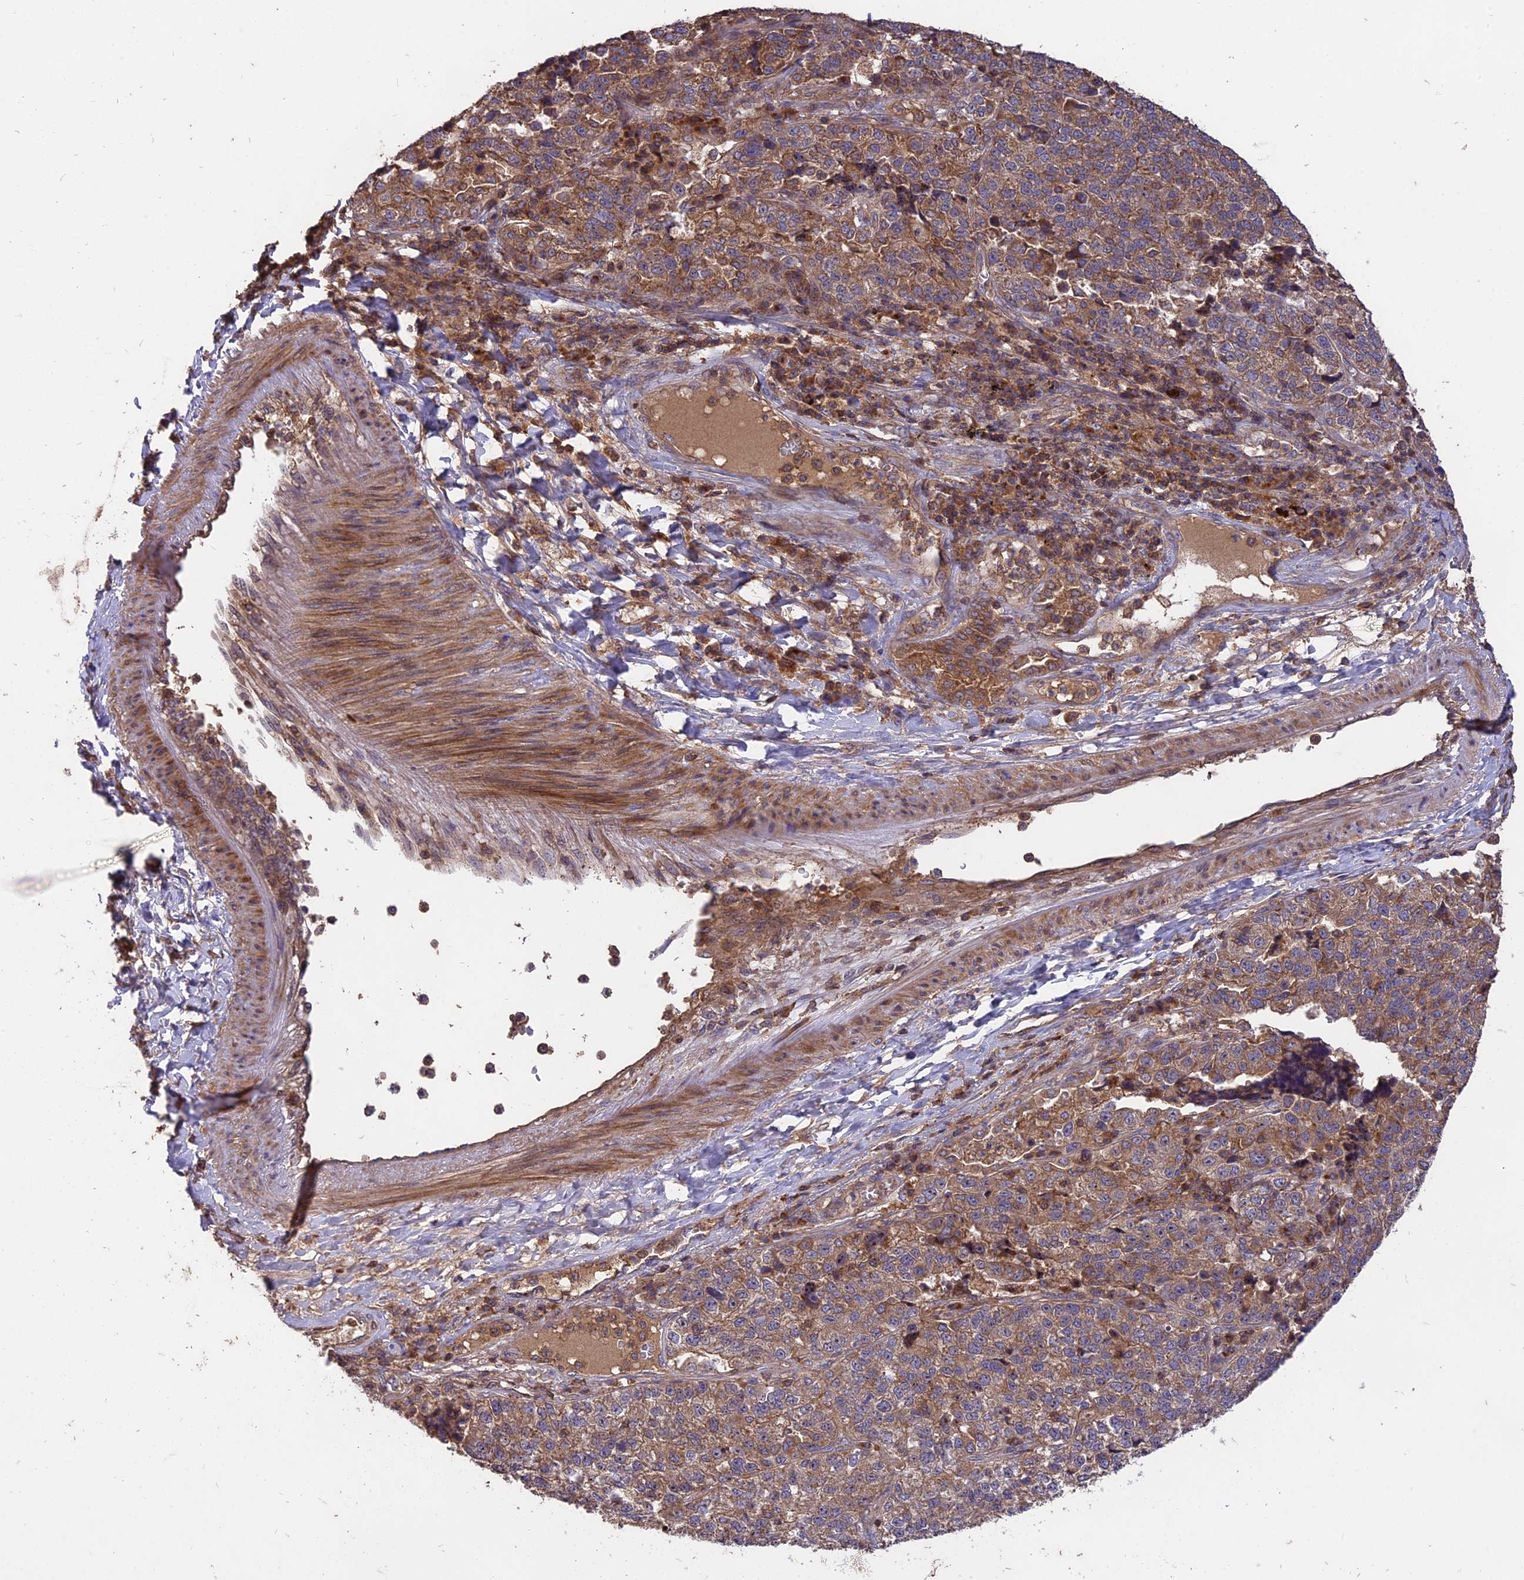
{"staining": {"intensity": "moderate", "quantity": ">75%", "location": "cytoplasmic/membranous"}, "tissue": "lung cancer", "cell_type": "Tumor cells", "image_type": "cancer", "snomed": [{"axis": "morphology", "description": "Adenocarcinoma, NOS"}, {"axis": "topography", "description": "Lung"}], "caption": "Approximately >75% of tumor cells in lung adenocarcinoma display moderate cytoplasmic/membranous protein positivity as visualized by brown immunohistochemical staining.", "gene": "NUDT8", "patient": {"sex": "male", "age": 49}}